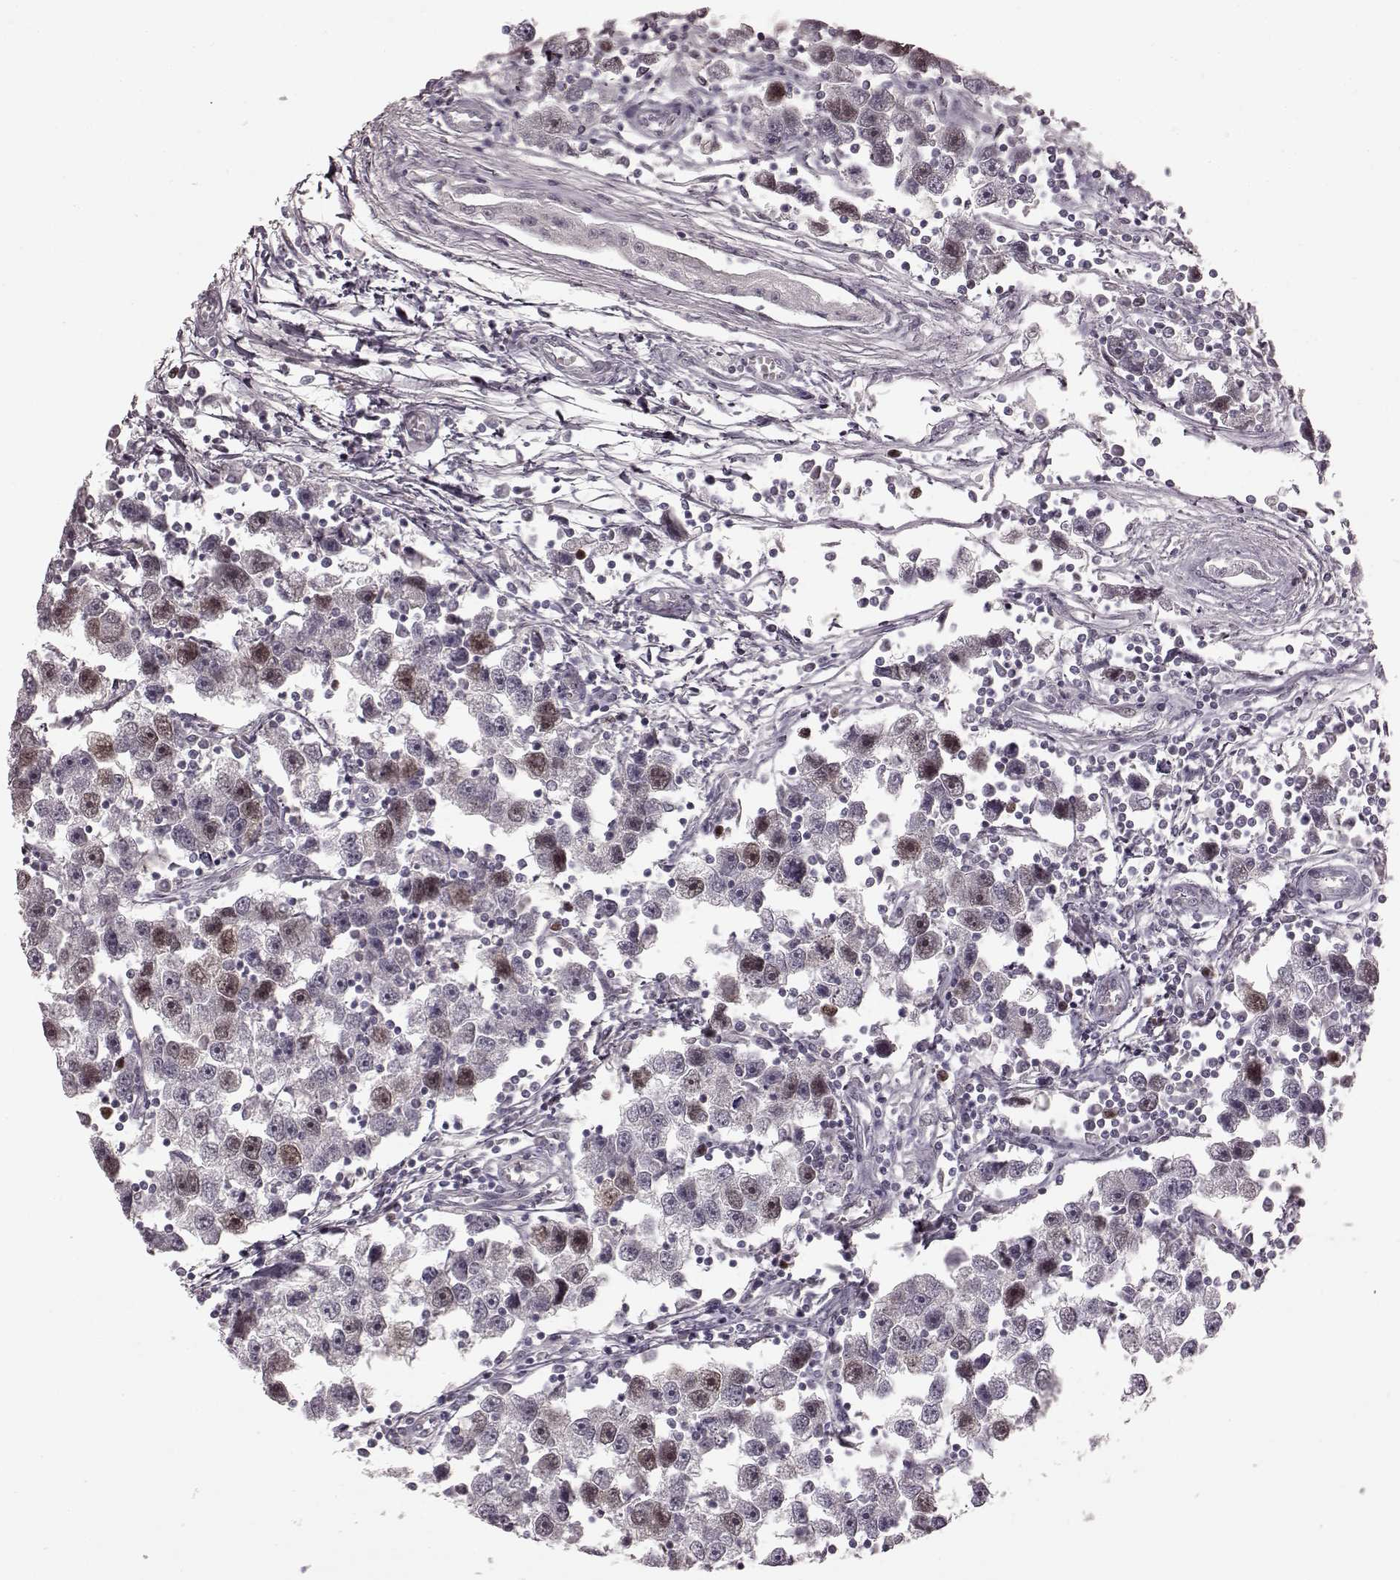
{"staining": {"intensity": "weak", "quantity": "<25%", "location": "nuclear"}, "tissue": "testis cancer", "cell_type": "Tumor cells", "image_type": "cancer", "snomed": [{"axis": "morphology", "description": "Seminoma, NOS"}, {"axis": "topography", "description": "Testis"}], "caption": "DAB (3,3'-diaminobenzidine) immunohistochemical staining of human testis cancer reveals no significant expression in tumor cells. (DAB immunohistochemistry visualized using brightfield microscopy, high magnification).", "gene": "CCNA2", "patient": {"sex": "male", "age": 30}}